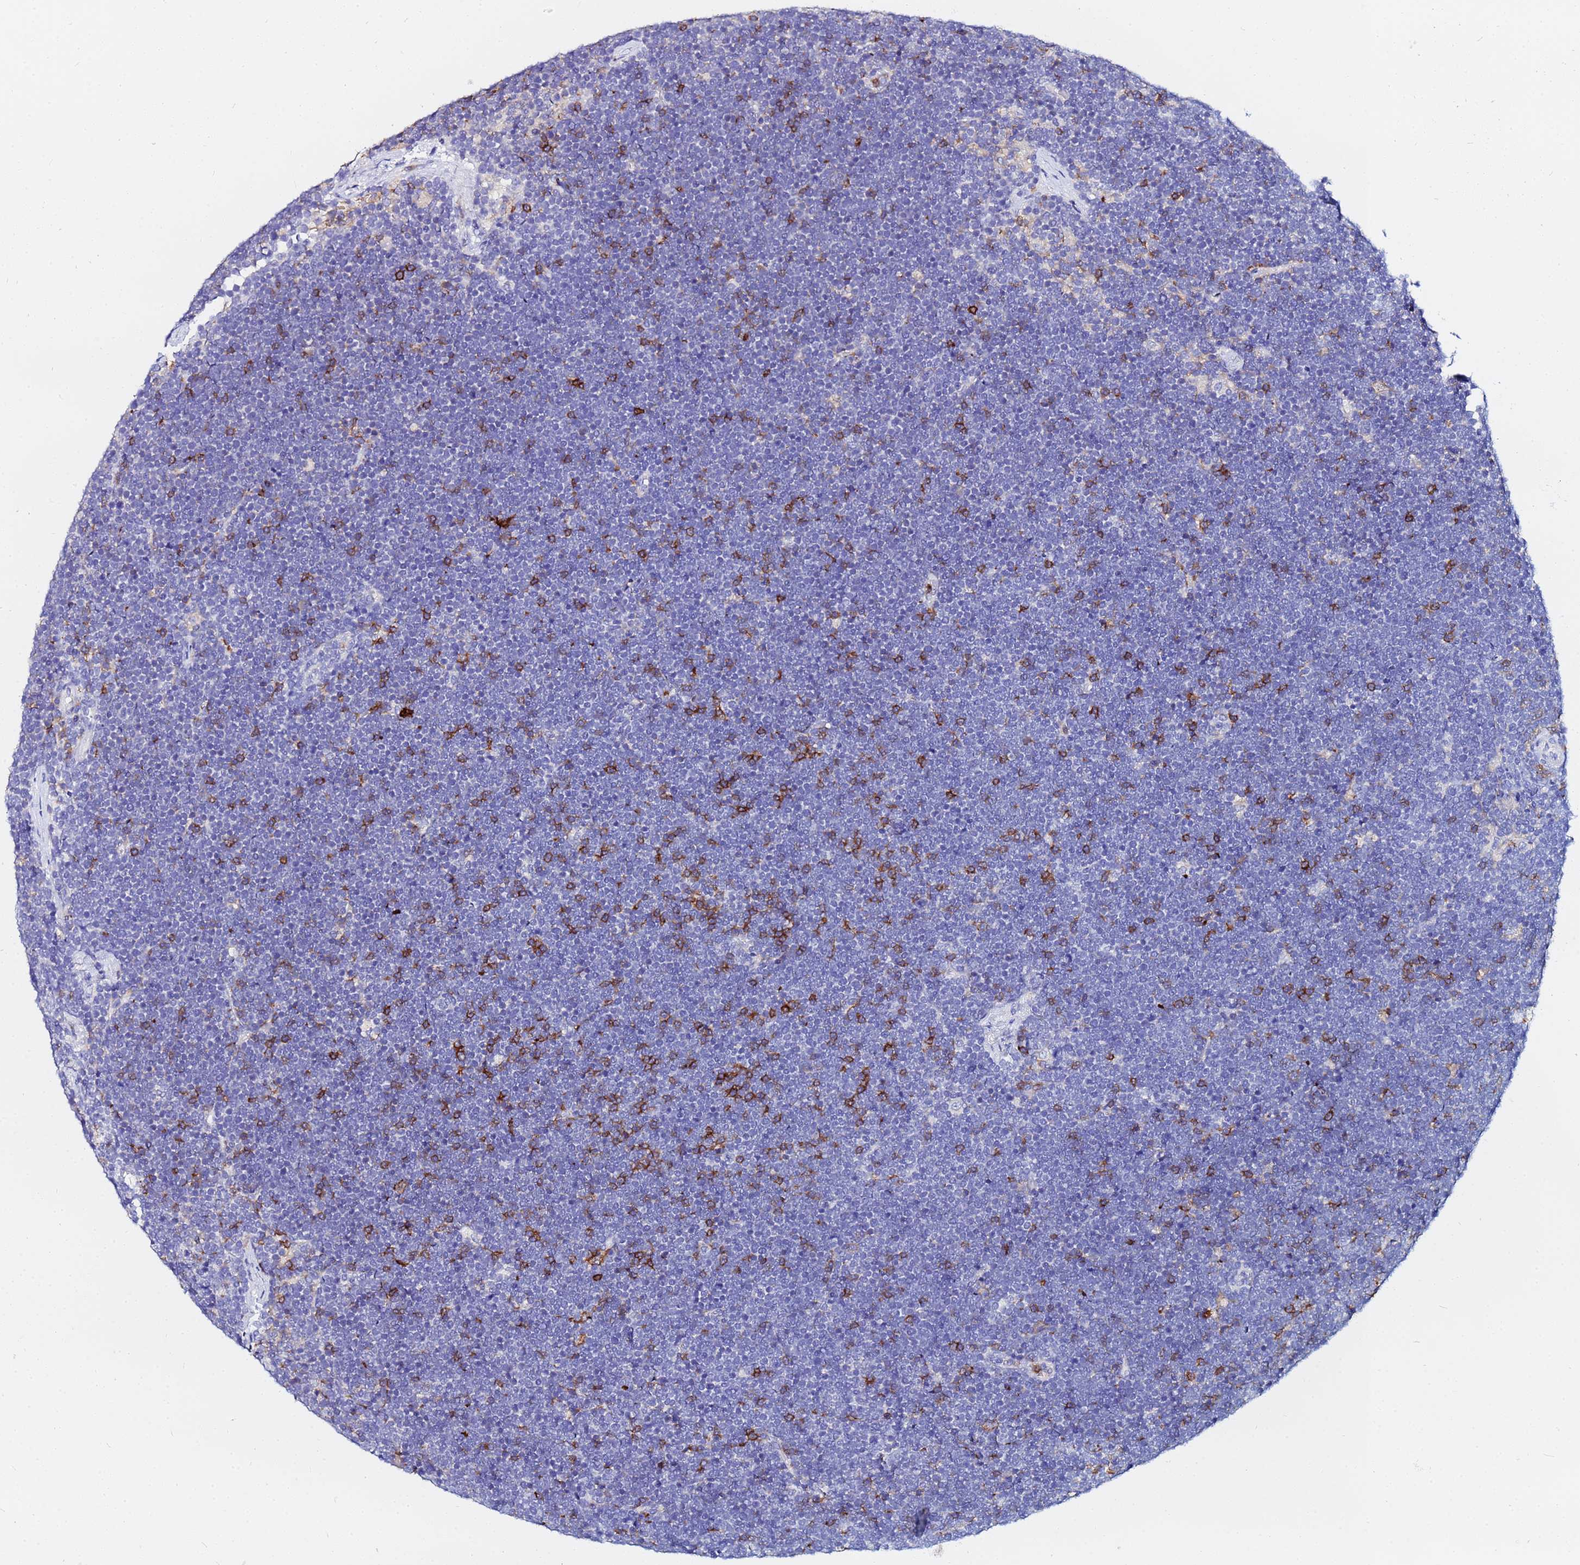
{"staining": {"intensity": "negative", "quantity": "none", "location": "none"}, "tissue": "lymphoma", "cell_type": "Tumor cells", "image_type": "cancer", "snomed": [{"axis": "morphology", "description": "Malignant lymphoma, non-Hodgkin's type, High grade"}, {"axis": "topography", "description": "Lymph node"}], "caption": "High magnification brightfield microscopy of malignant lymphoma, non-Hodgkin's type (high-grade) stained with DAB (3,3'-diaminobenzidine) (brown) and counterstained with hematoxylin (blue): tumor cells show no significant expression.", "gene": "BASP1", "patient": {"sex": "male", "age": 13}}